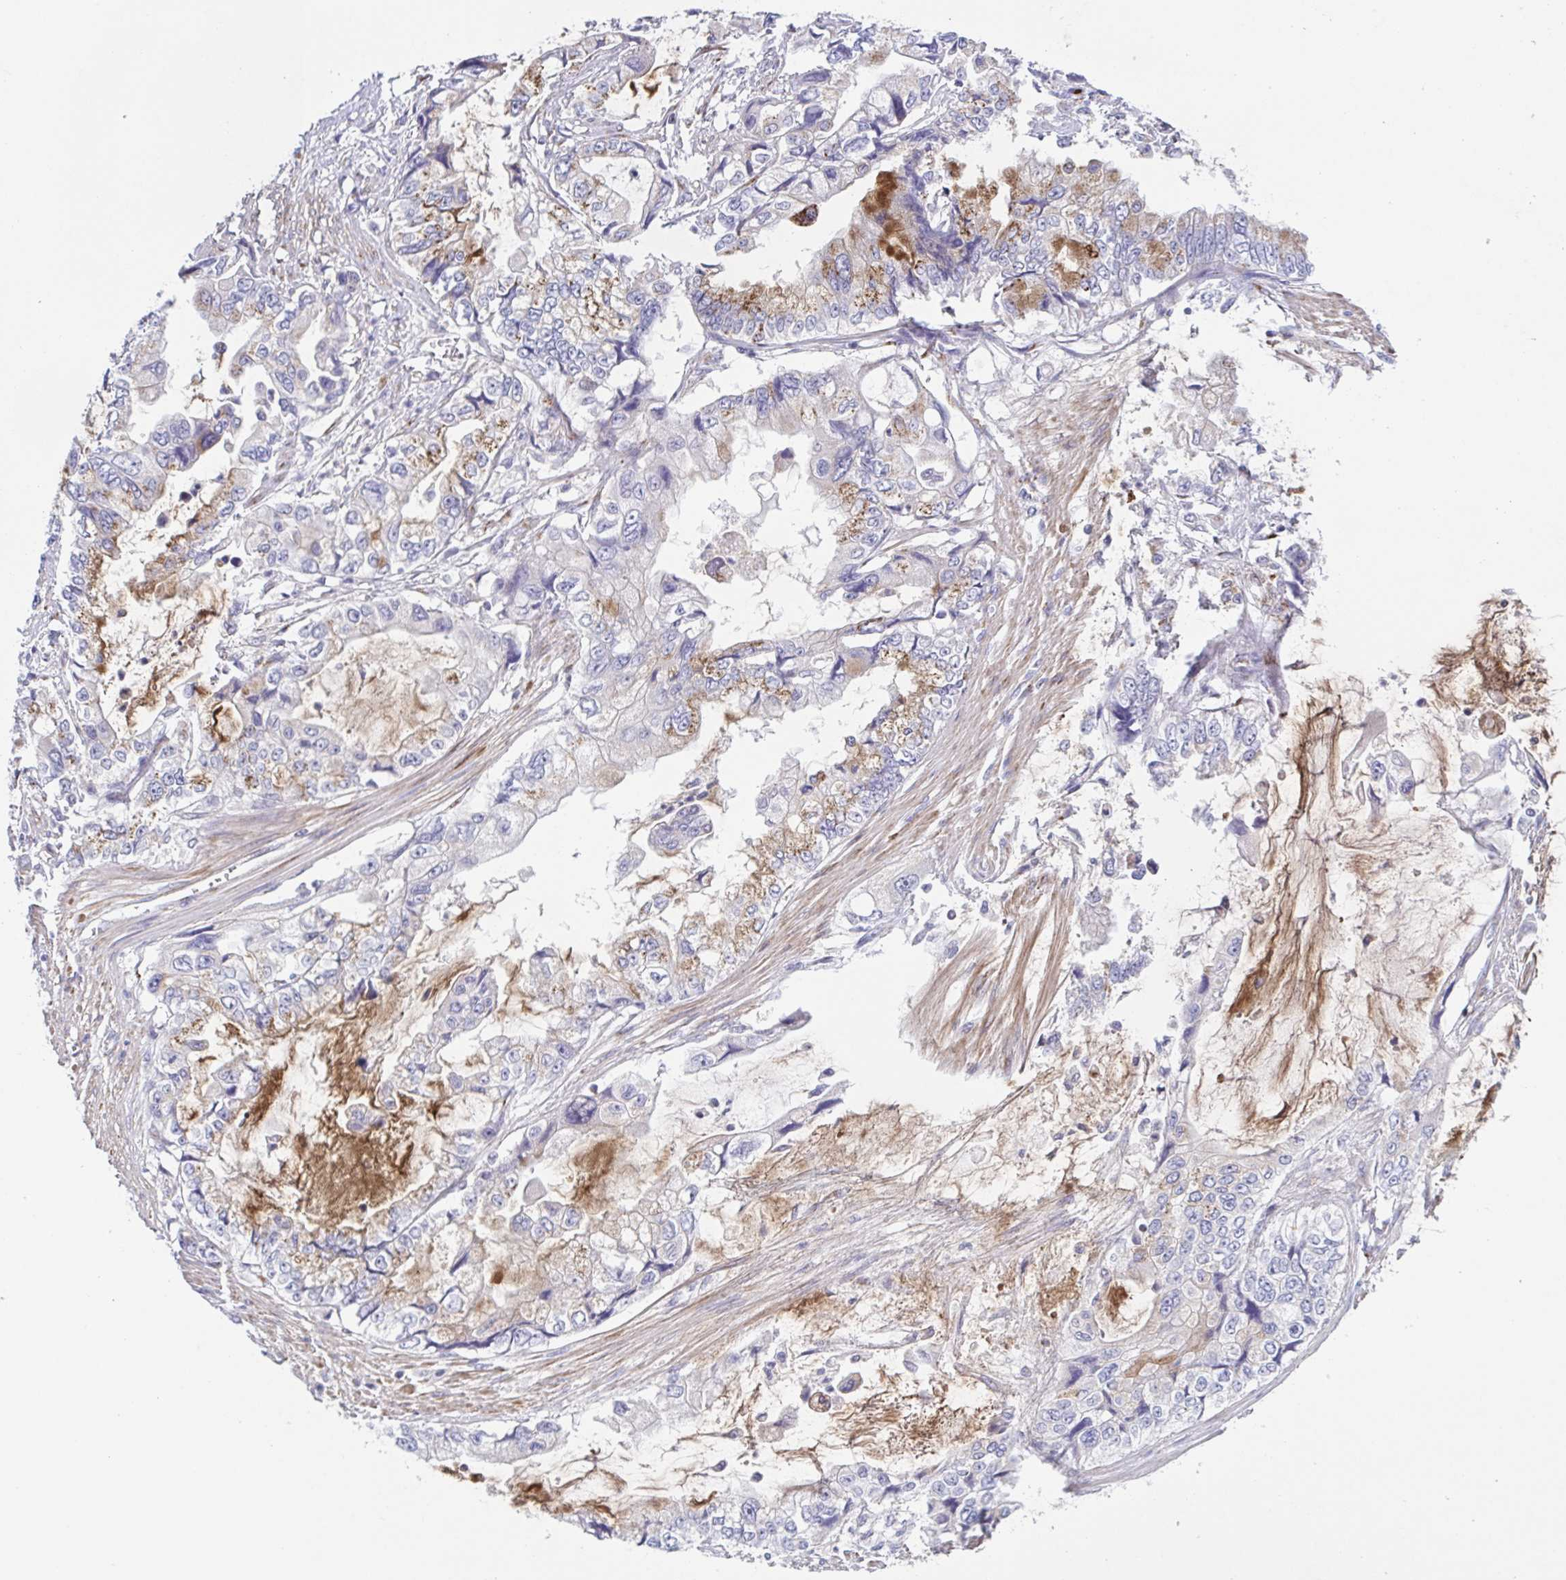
{"staining": {"intensity": "weak", "quantity": "<25%", "location": "cytoplasmic/membranous"}, "tissue": "stomach cancer", "cell_type": "Tumor cells", "image_type": "cancer", "snomed": [{"axis": "morphology", "description": "Adenocarcinoma, NOS"}, {"axis": "topography", "description": "Pancreas"}, {"axis": "topography", "description": "Stomach, upper"}, {"axis": "topography", "description": "Stomach"}], "caption": "High power microscopy image of an immunohistochemistry (IHC) image of stomach cancer (adenocarcinoma), revealing no significant expression in tumor cells. Nuclei are stained in blue.", "gene": "COL17A1", "patient": {"sex": "male", "age": 77}}